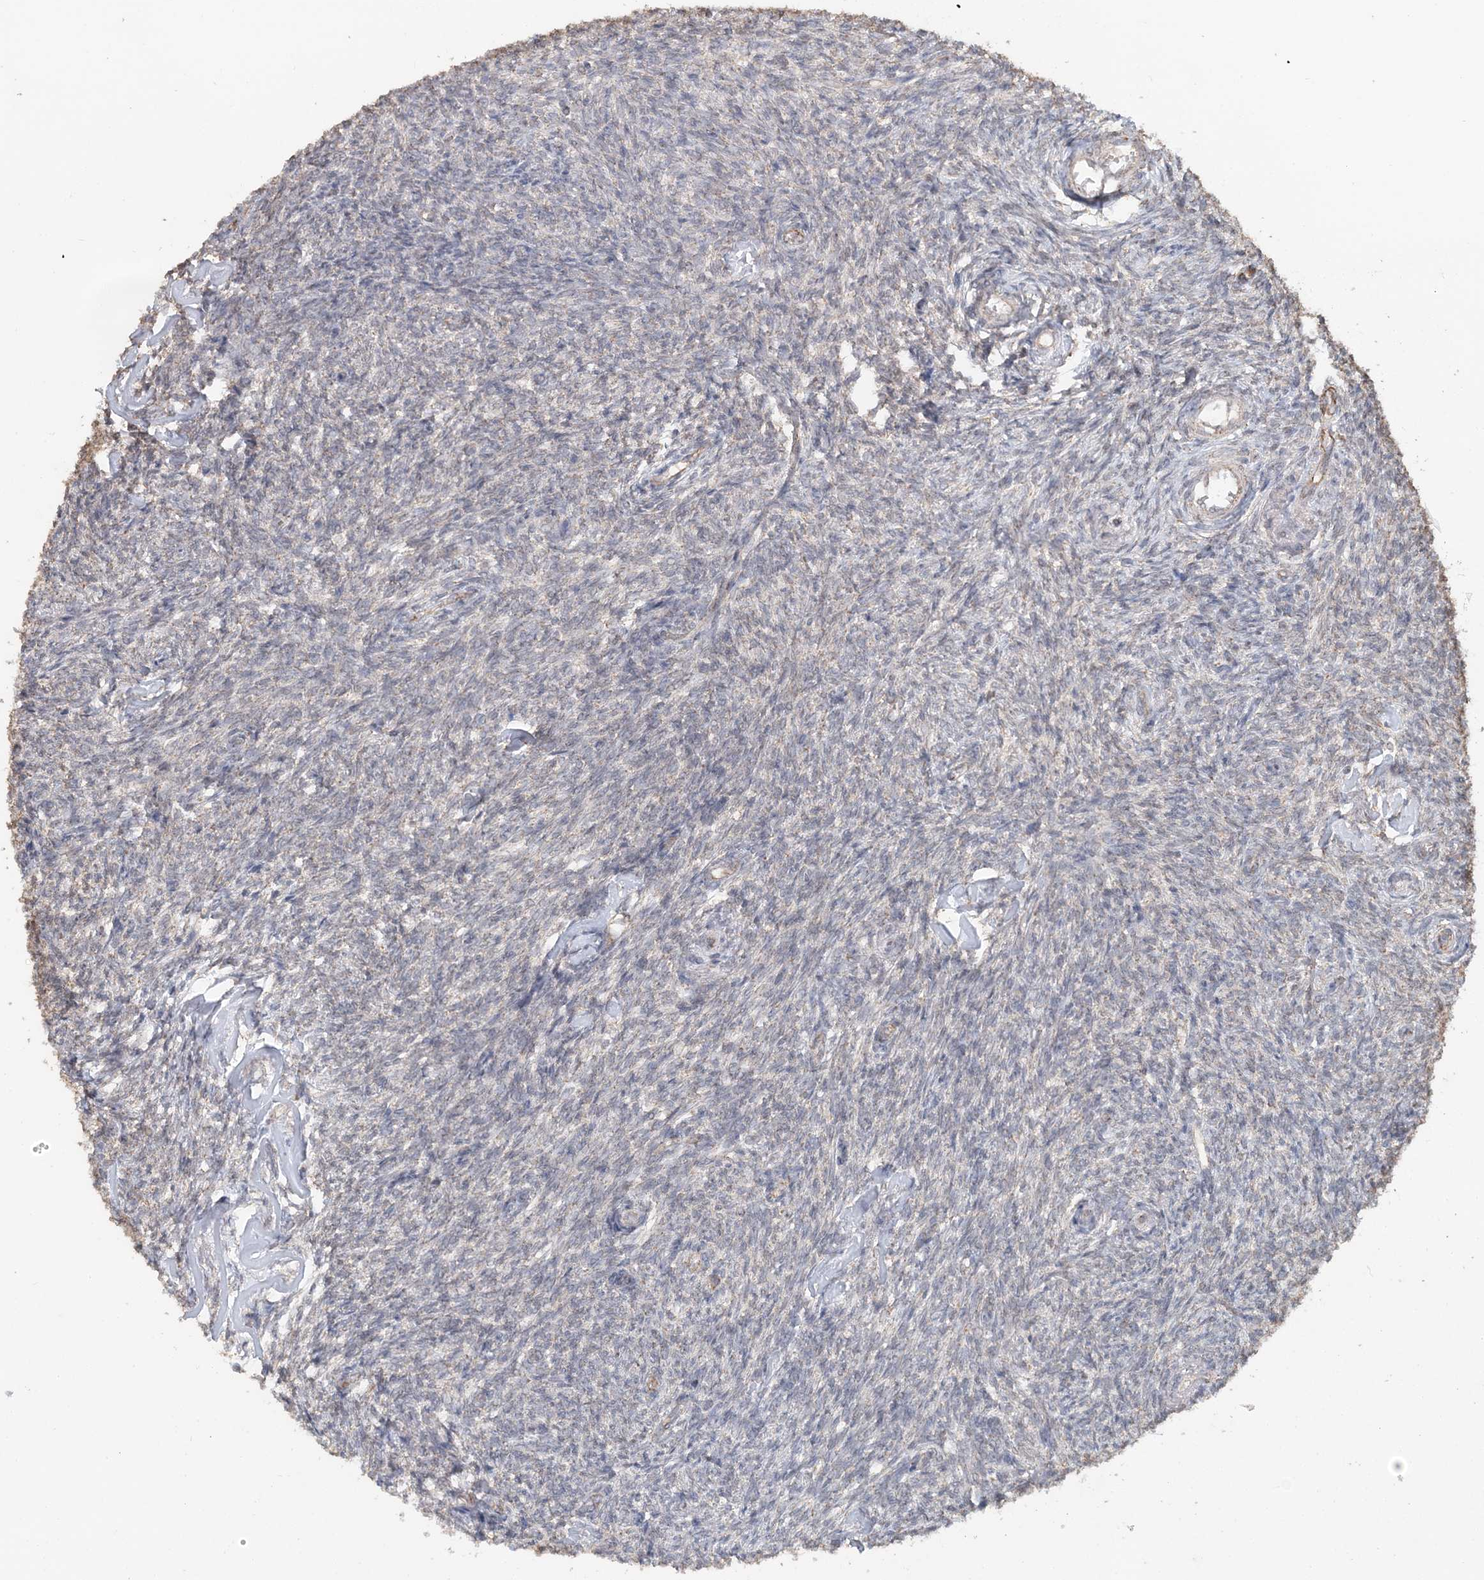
{"staining": {"intensity": "negative", "quantity": "none", "location": "none"}, "tissue": "ovary", "cell_type": "Ovarian stroma cells", "image_type": "normal", "snomed": [{"axis": "morphology", "description": "Normal tissue, NOS"}, {"axis": "topography", "description": "Ovary"}], "caption": "This is an immunohistochemistry histopathology image of unremarkable human ovary. There is no staining in ovarian stroma cells.", "gene": "FBXO38", "patient": {"sex": "female", "age": 44}}